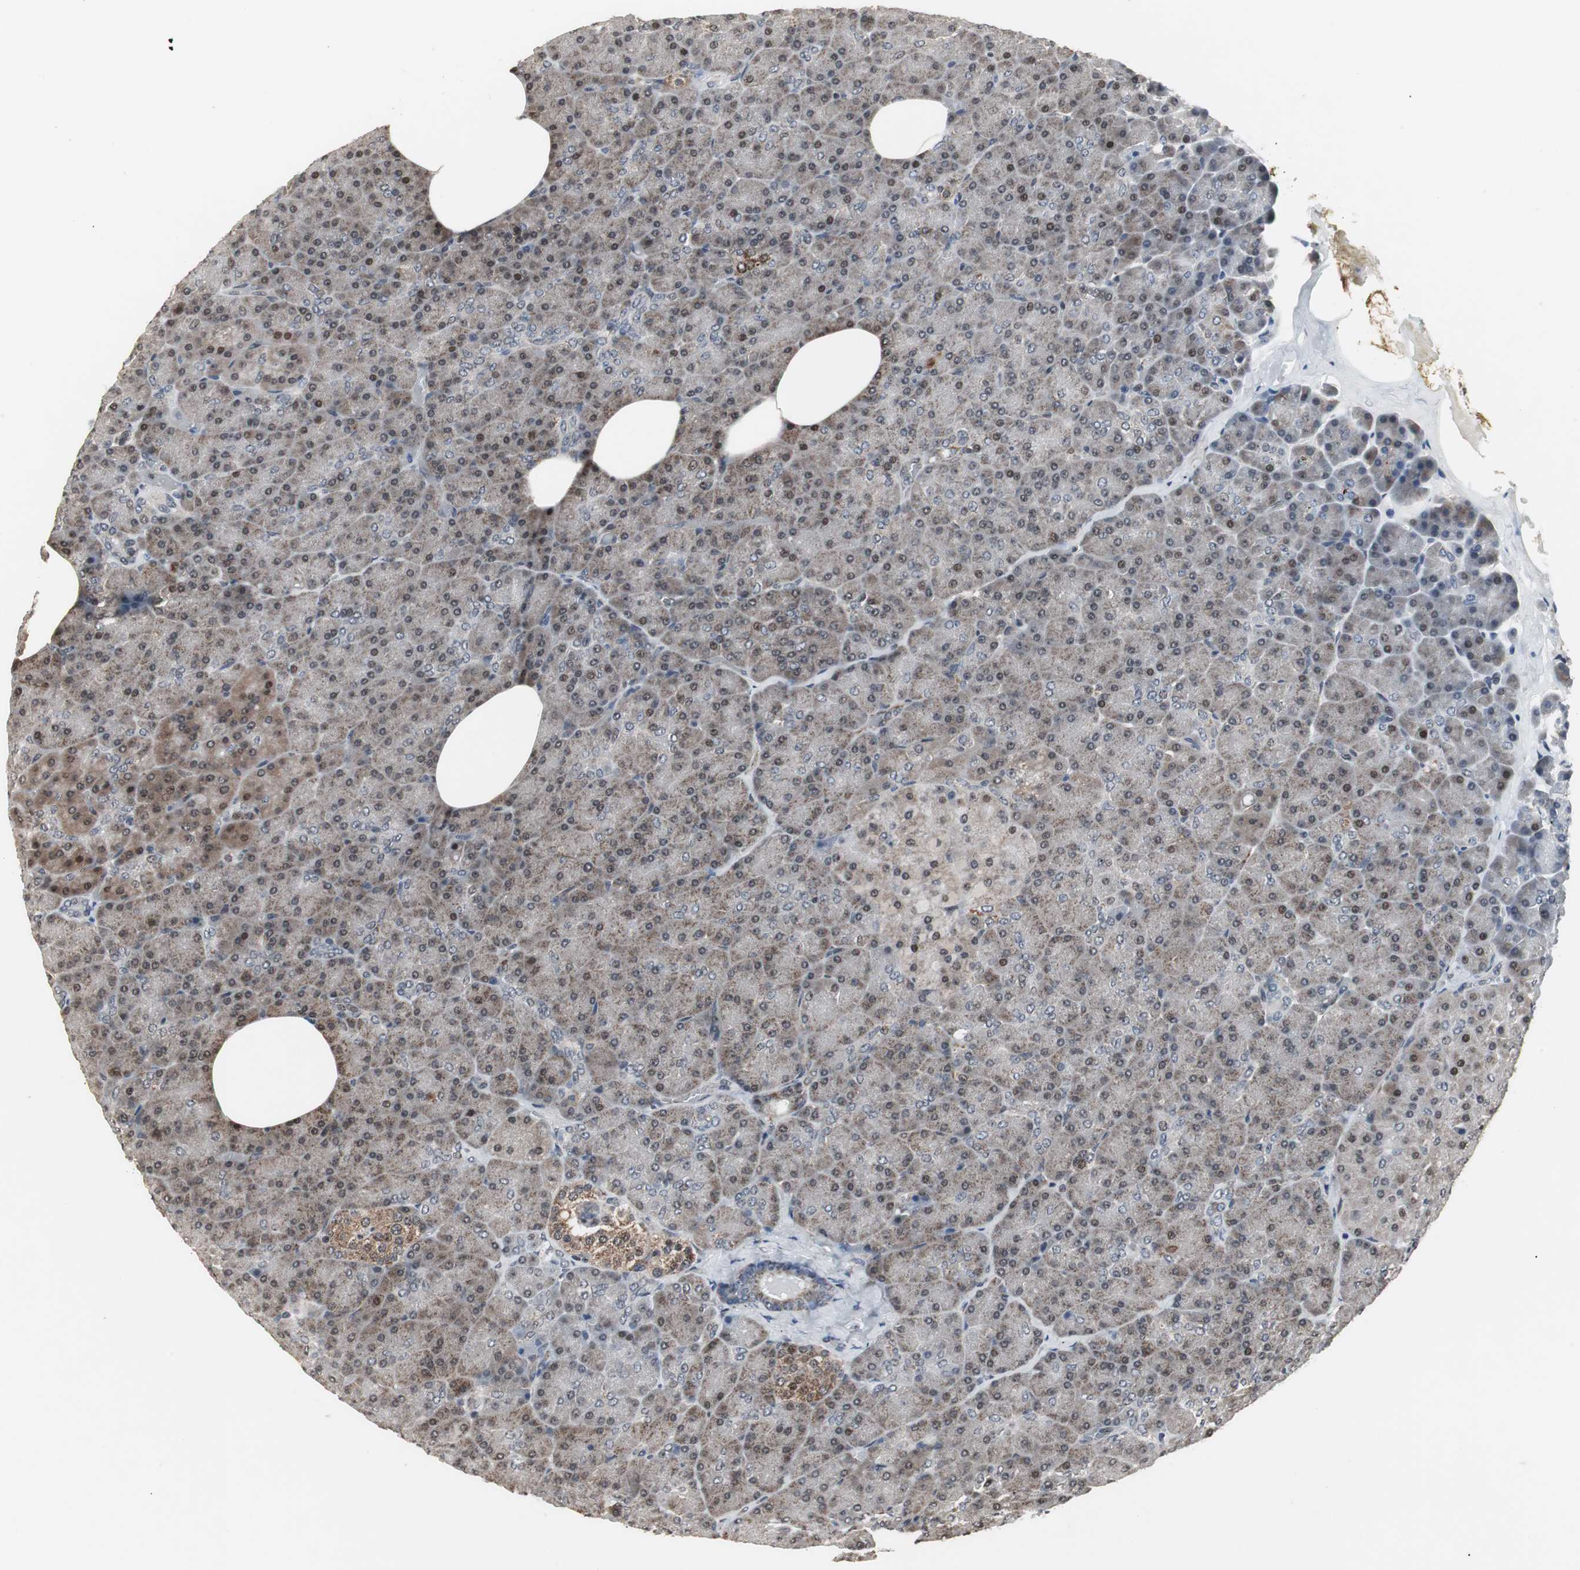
{"staining": {"intensity": "moderate", "quantity": "<25%", "location": "cytoplasmic/membranous,nuclear"}, "tissue": "pancreas", "cell_type": "Exocrine glandular cells", "image_type": "normal", "snomed": [{"axis": "morphology", "description": "Normal tissue, NOS"}, {"axis": "topography", "description": "Pancreas"}], "caption": "High-power microscopy captured an immunohistochemistry micrograph of normal pancreas, revealing moderate cytoplasmic/membranous,nuclear positivity in approximately <25% of exocrine glandular cells. The staining is performed using DAB brown chromogen to label protein expression. The nuclei are counter-stained blue using hematoxylin.", "gene": "MRPL40", "patient": {"sex": "female", "age": 35}}